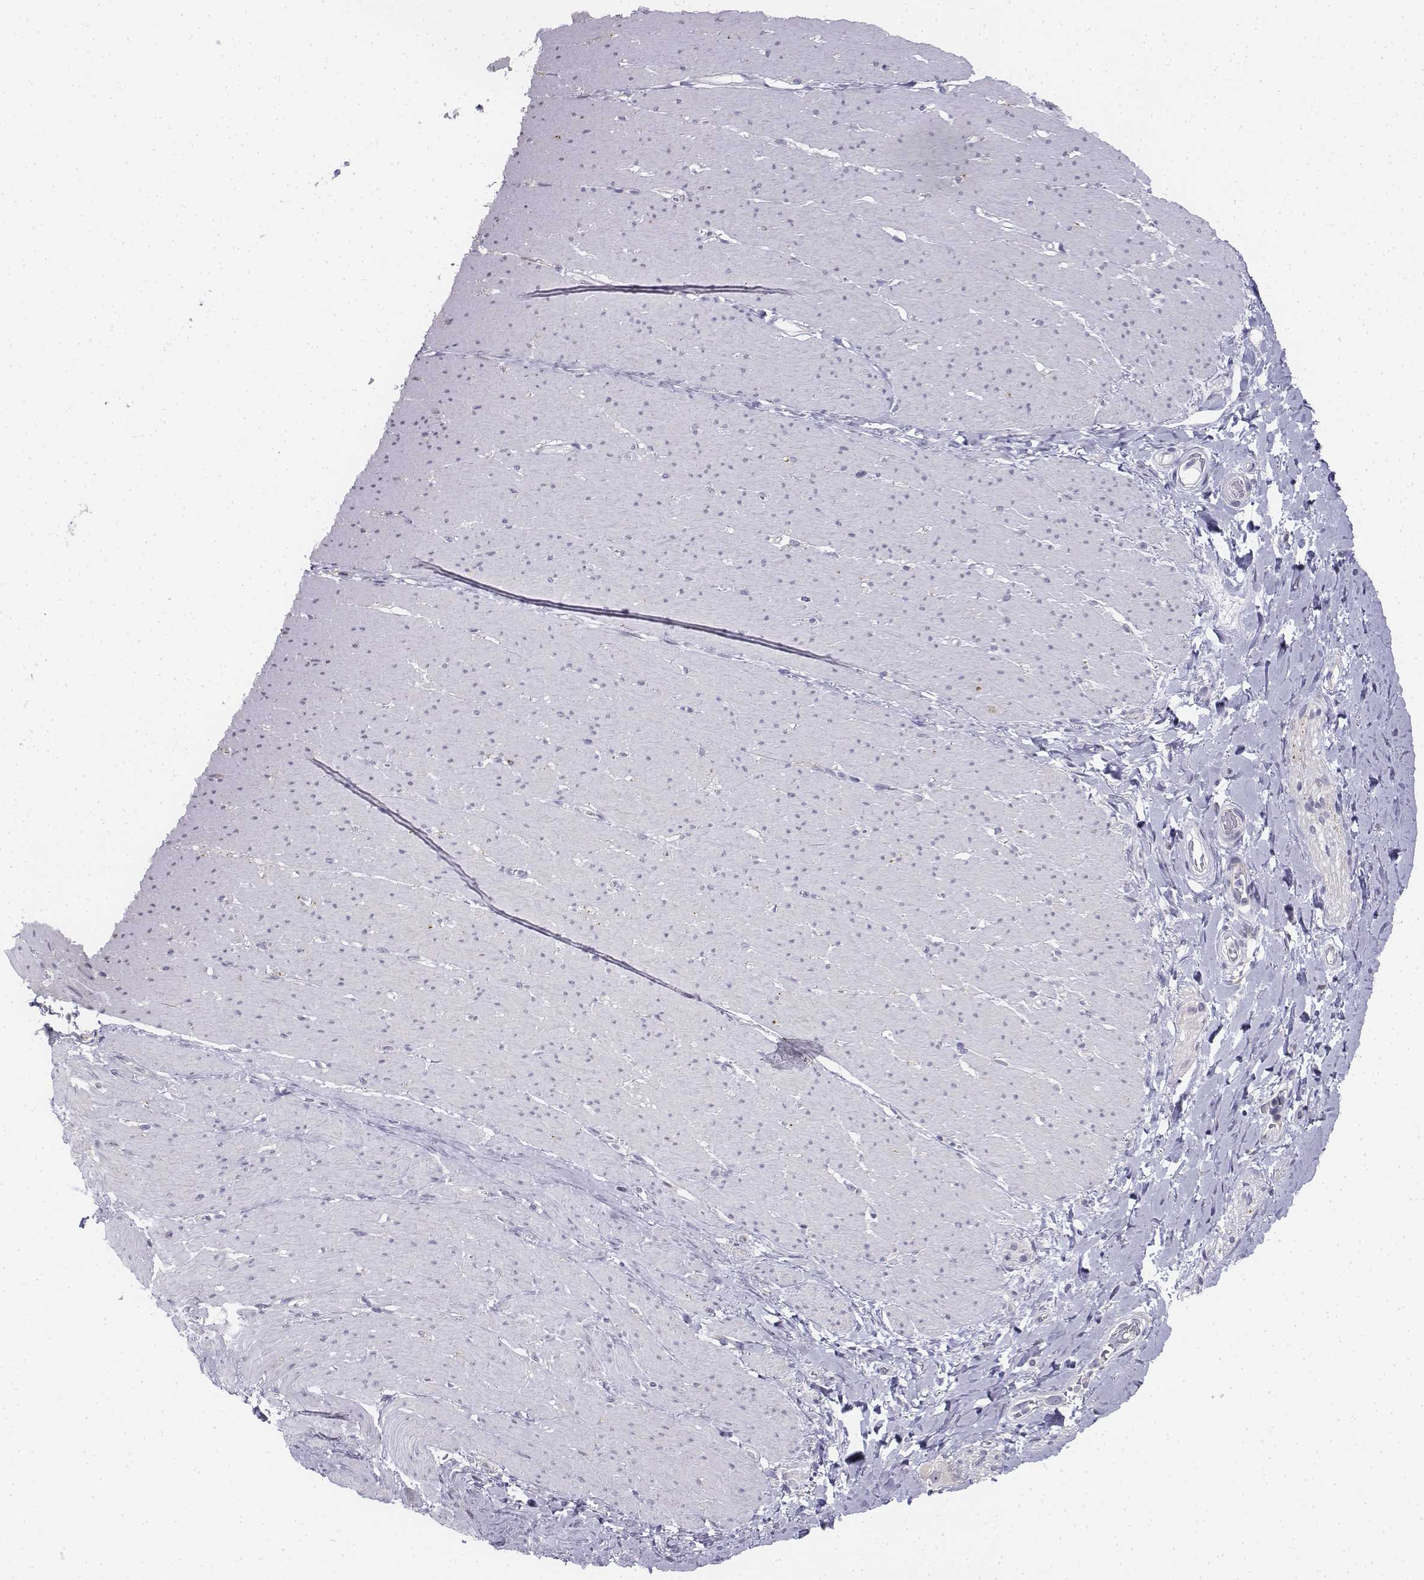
{"staining": {"intensity": "negative", "quantity": "none", "location": "none"}, "tissue": "smooth muscle", "cell_type": "Smooth muscle cells", "image_type": "normal", "snomed": [{"axis": "morphology", "description": "Normal tissue, NOS"}, {"axis": "topography", "description": "Smooth muscle"}, {"axis": "topography", "description": "Rectum"}], "caption": "This is an IHC micrograph of normal smooth muscle. There is no staining in smooth muscle cells.", "gene": "PENK", "patient": {"sex": "male", "age": 53}}